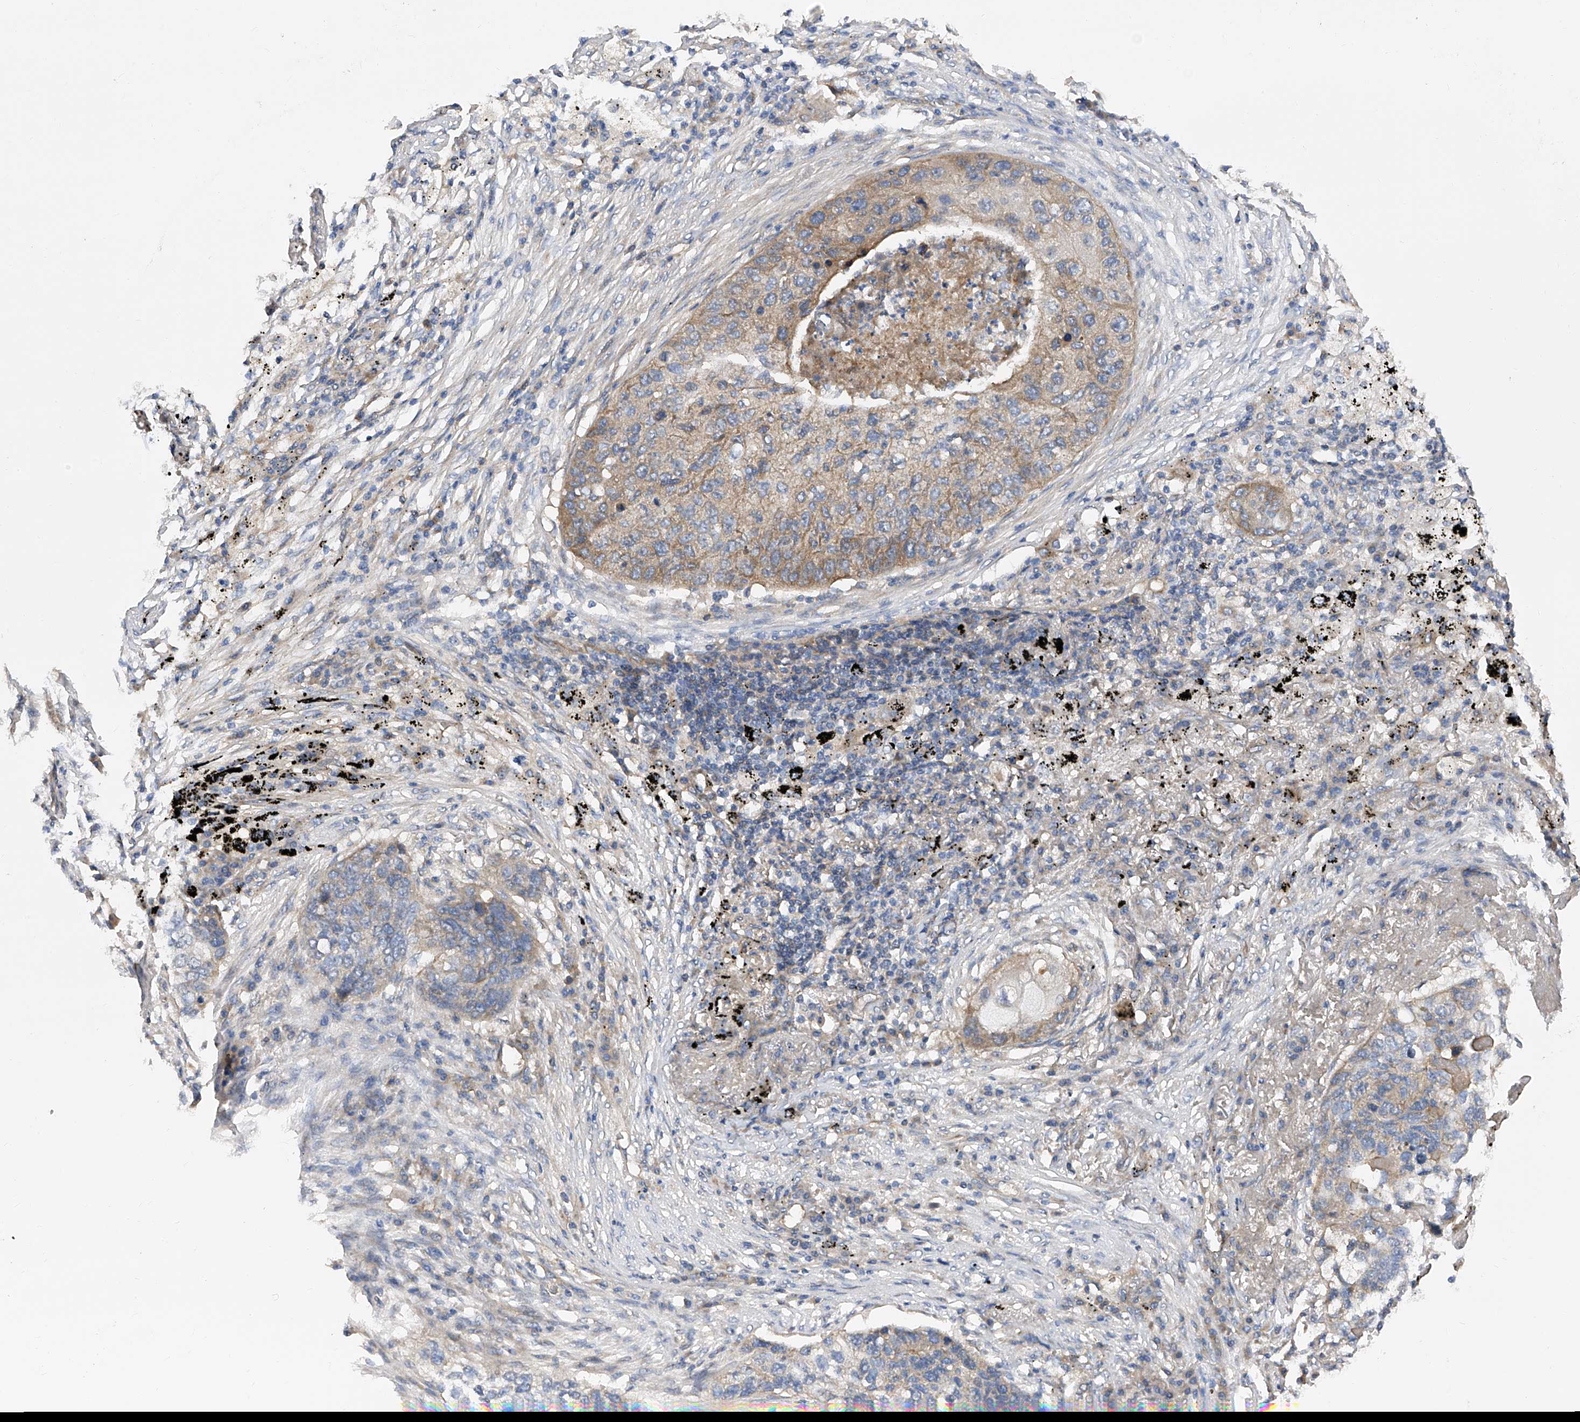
{"staining": {"intensity": "moderate", "quantity": ">75%", "location": "cytoplasmic/membranous"}, "tissue": "lung cancer", "cell_type": "Tumor cells", "image_type": "cancer", "snomed": [{"axis": "morphology", "description": "Squamous cell carcinoma, NOS"}, {"axis": "topography", "description": "Lung"}], "caption": "DAB (3,3'-diaminobenzidine) immunohistochemical staining of lung squamous cell carcinoma demonstrates moderate cytoplasmic/membranous protein staining in approximately >75% of tumor cells.", "gene": "PTK2", "patient": {"sex": "female", "age": 63}}